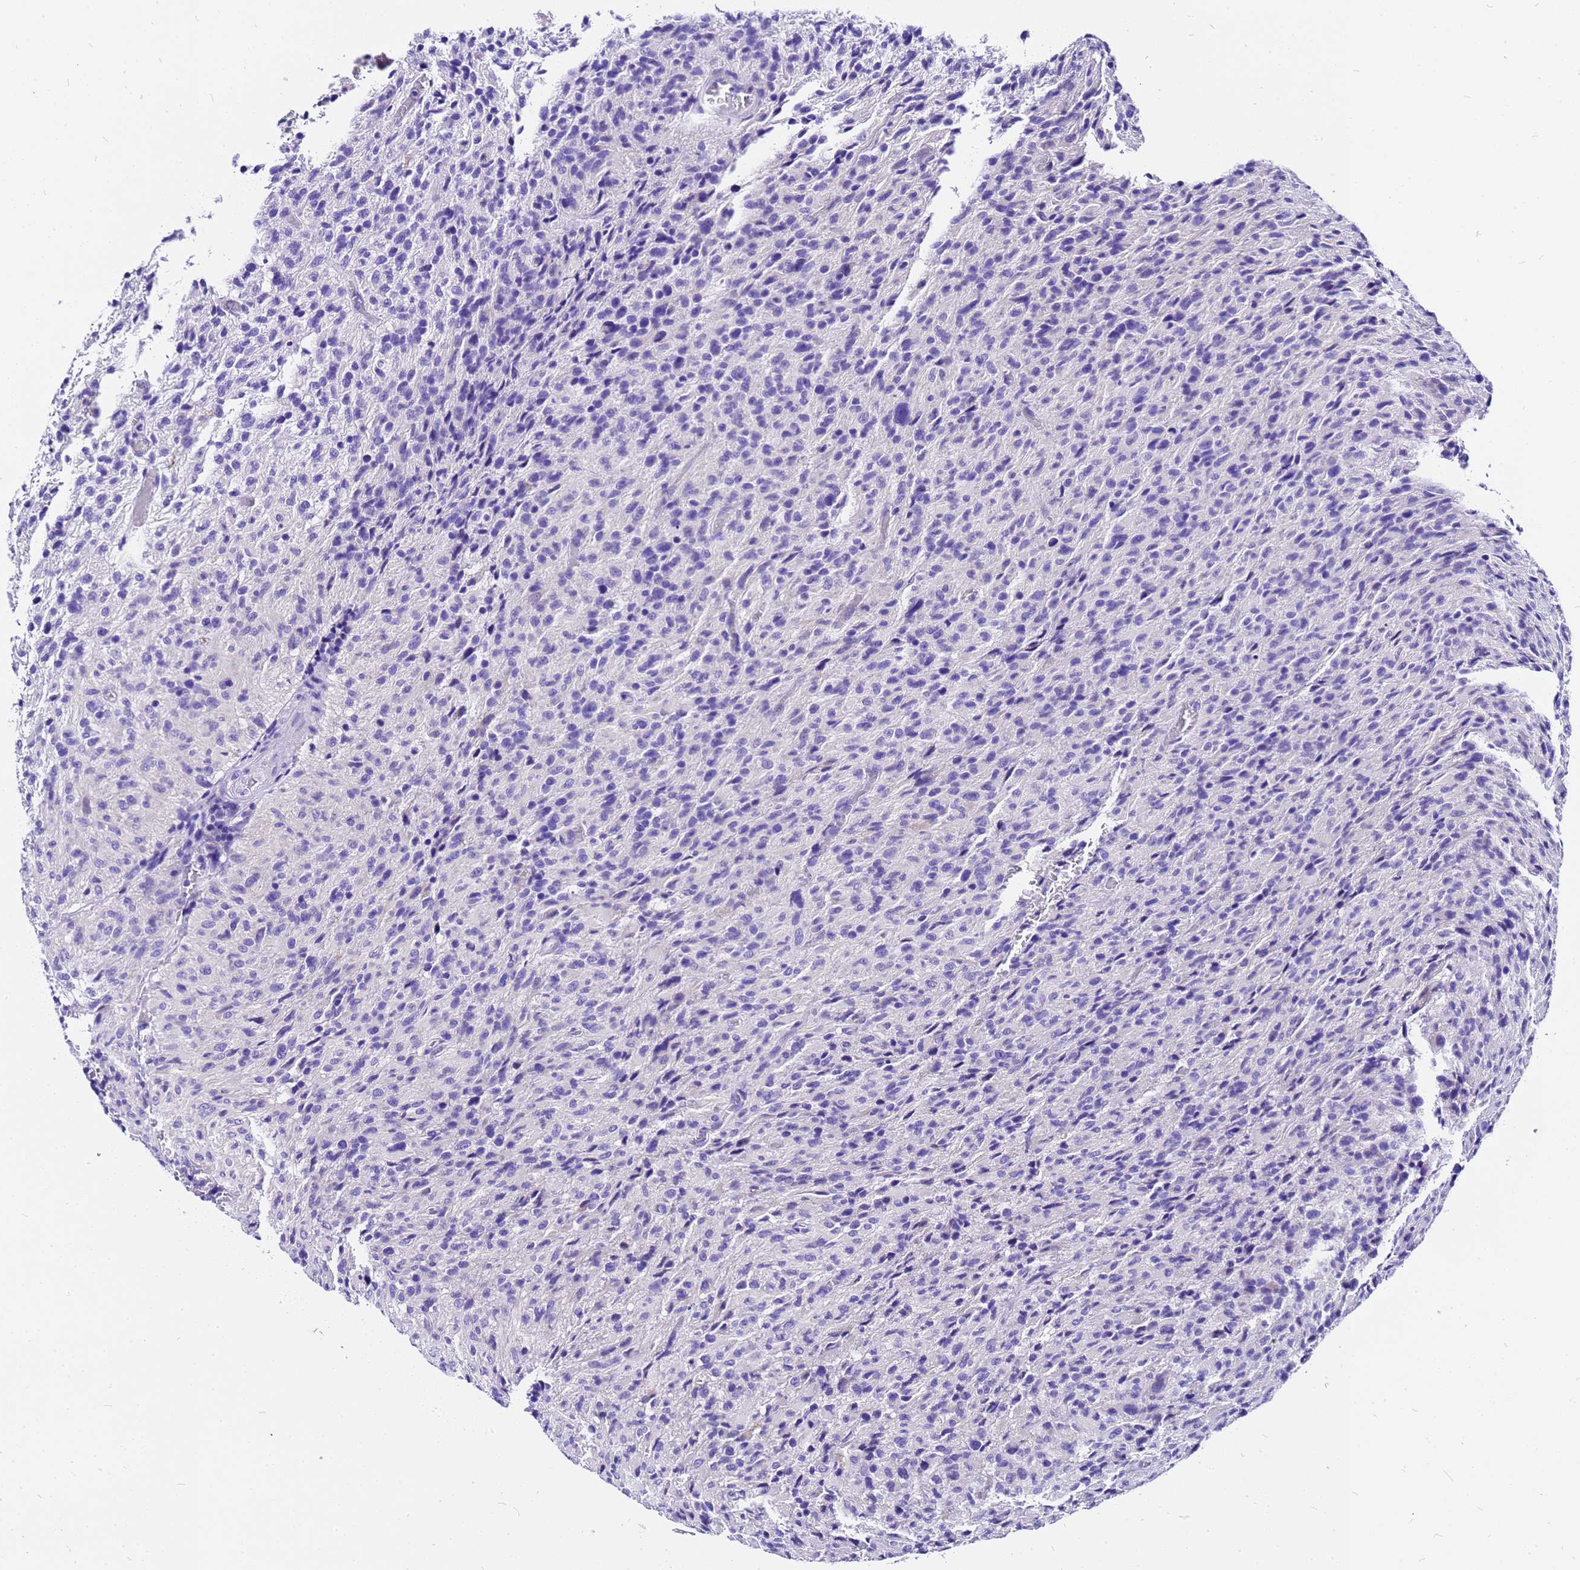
{"staining": {"intensity": "negative", "quantity": "none", "location": "none"}, "tissue": "glioma", "cell_type": "Tumor cells", "image_type": "cancer", "snomed": [{"axis": "morphology", "description": "Glioma, malignant, High grade"}, {"axis": "topography", "description": "Brain"}], "caption": "A high-resolution histopathology image shows IHC staining of high-grade glioma (malignant), which shows no significant staining in tumor cells.", "gene": "HERC4", "patient": {"sex": "female", "age": 57}}